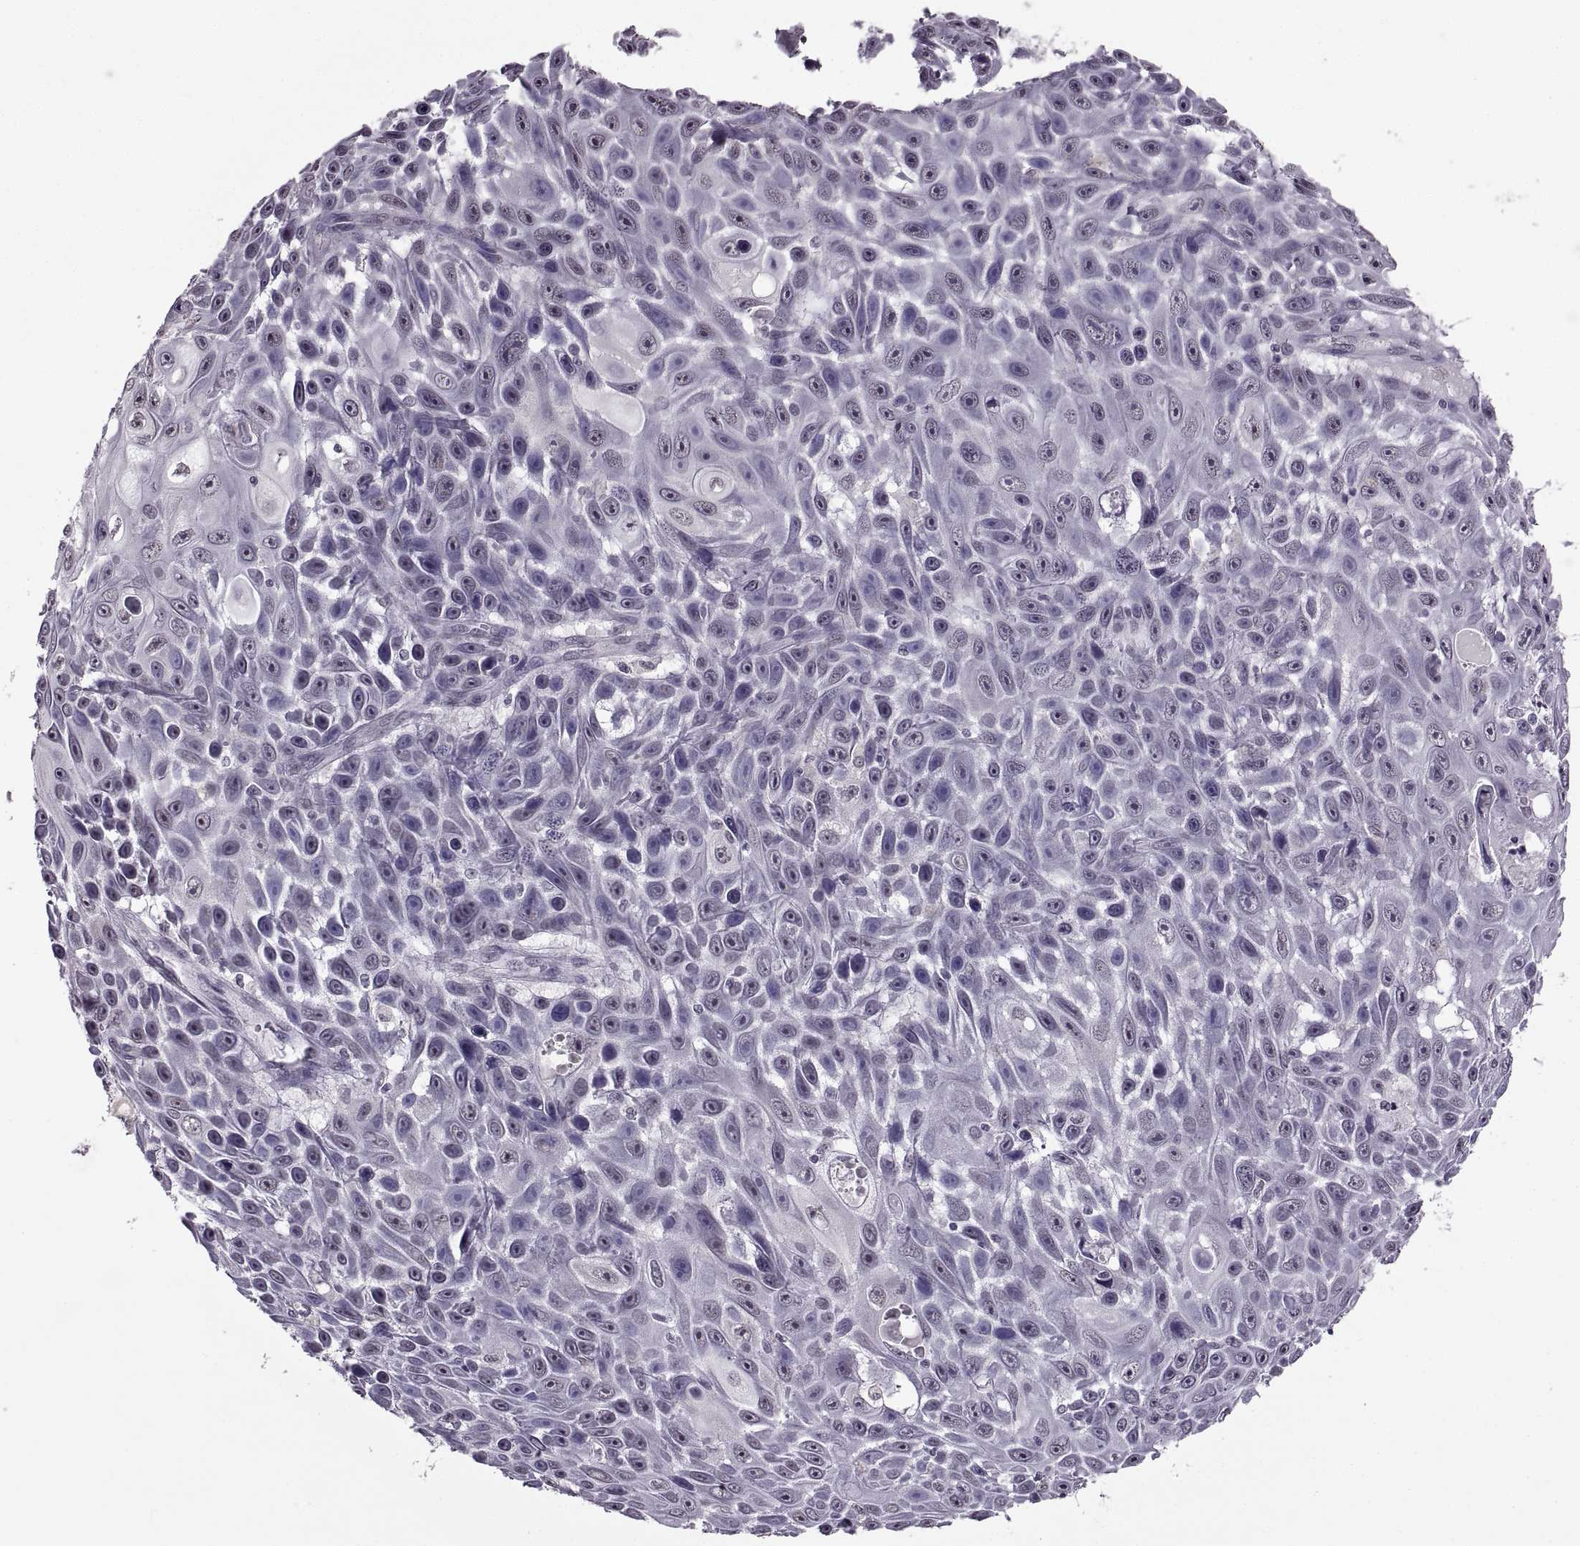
{"staining": {"intensity": "negative", "quantity": "none", "location": "none"}, "tissue": "skin cancer", "cell_type": "Tumor cells", "image_type": "cancer", "snomed": [{"axis": "morphology", "description": "Squamous cell carcinoma, NOS"}, {"axis": "topography", "description": "Skin"}], "caption": "Tumor cells are negative for brown protein staining in skin cancer (squamous cell carcinoma). Brightfield microscopy of IHC stained with DAB (brown) and hematoxylin (blue), captured at high magnification.", "gene": "OTP", "patient": {"sex": "male", "age": 82}}